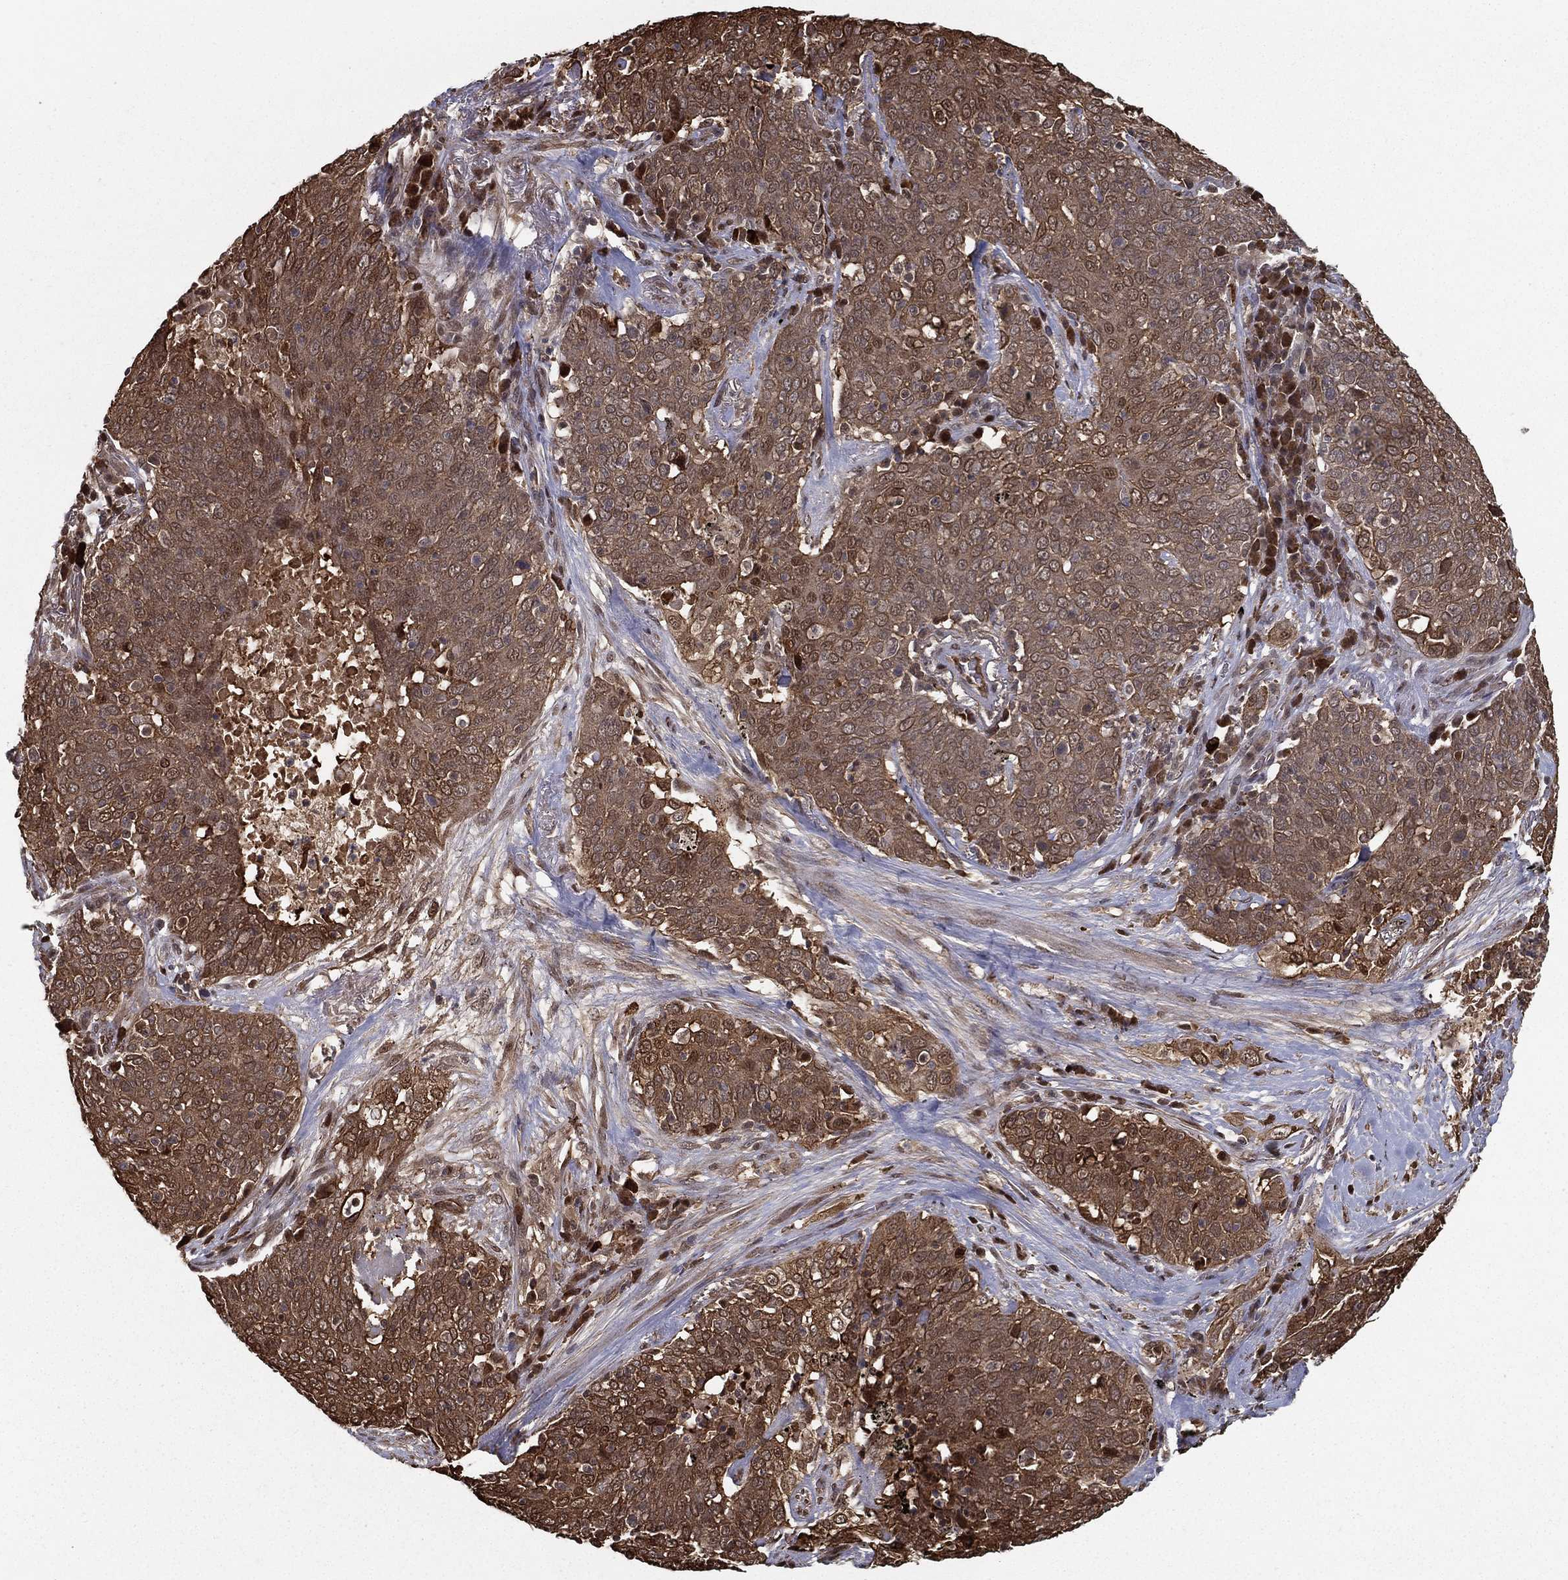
{"staining": {"intensity": "strong", "quantity": "<25%", "location": "cytoplasmic/membranous"}, "tissue": "lung cancer", "cell_type": "Tumor cells", "image_type": "cancer", "snomed": [{"axis": "morphology", "description": "Squamous cell carcinoma, NOS"}, {"axis": "topography", "description": "Lung"}], "caption": "A medium amount of strong cytoplasmic/membranous staining is present in about <25% of tumor cells in lung squamous cell carcinoma tissue.", "gene": "SLC6A6", "patient": {"sex": "male", "age": 82}}